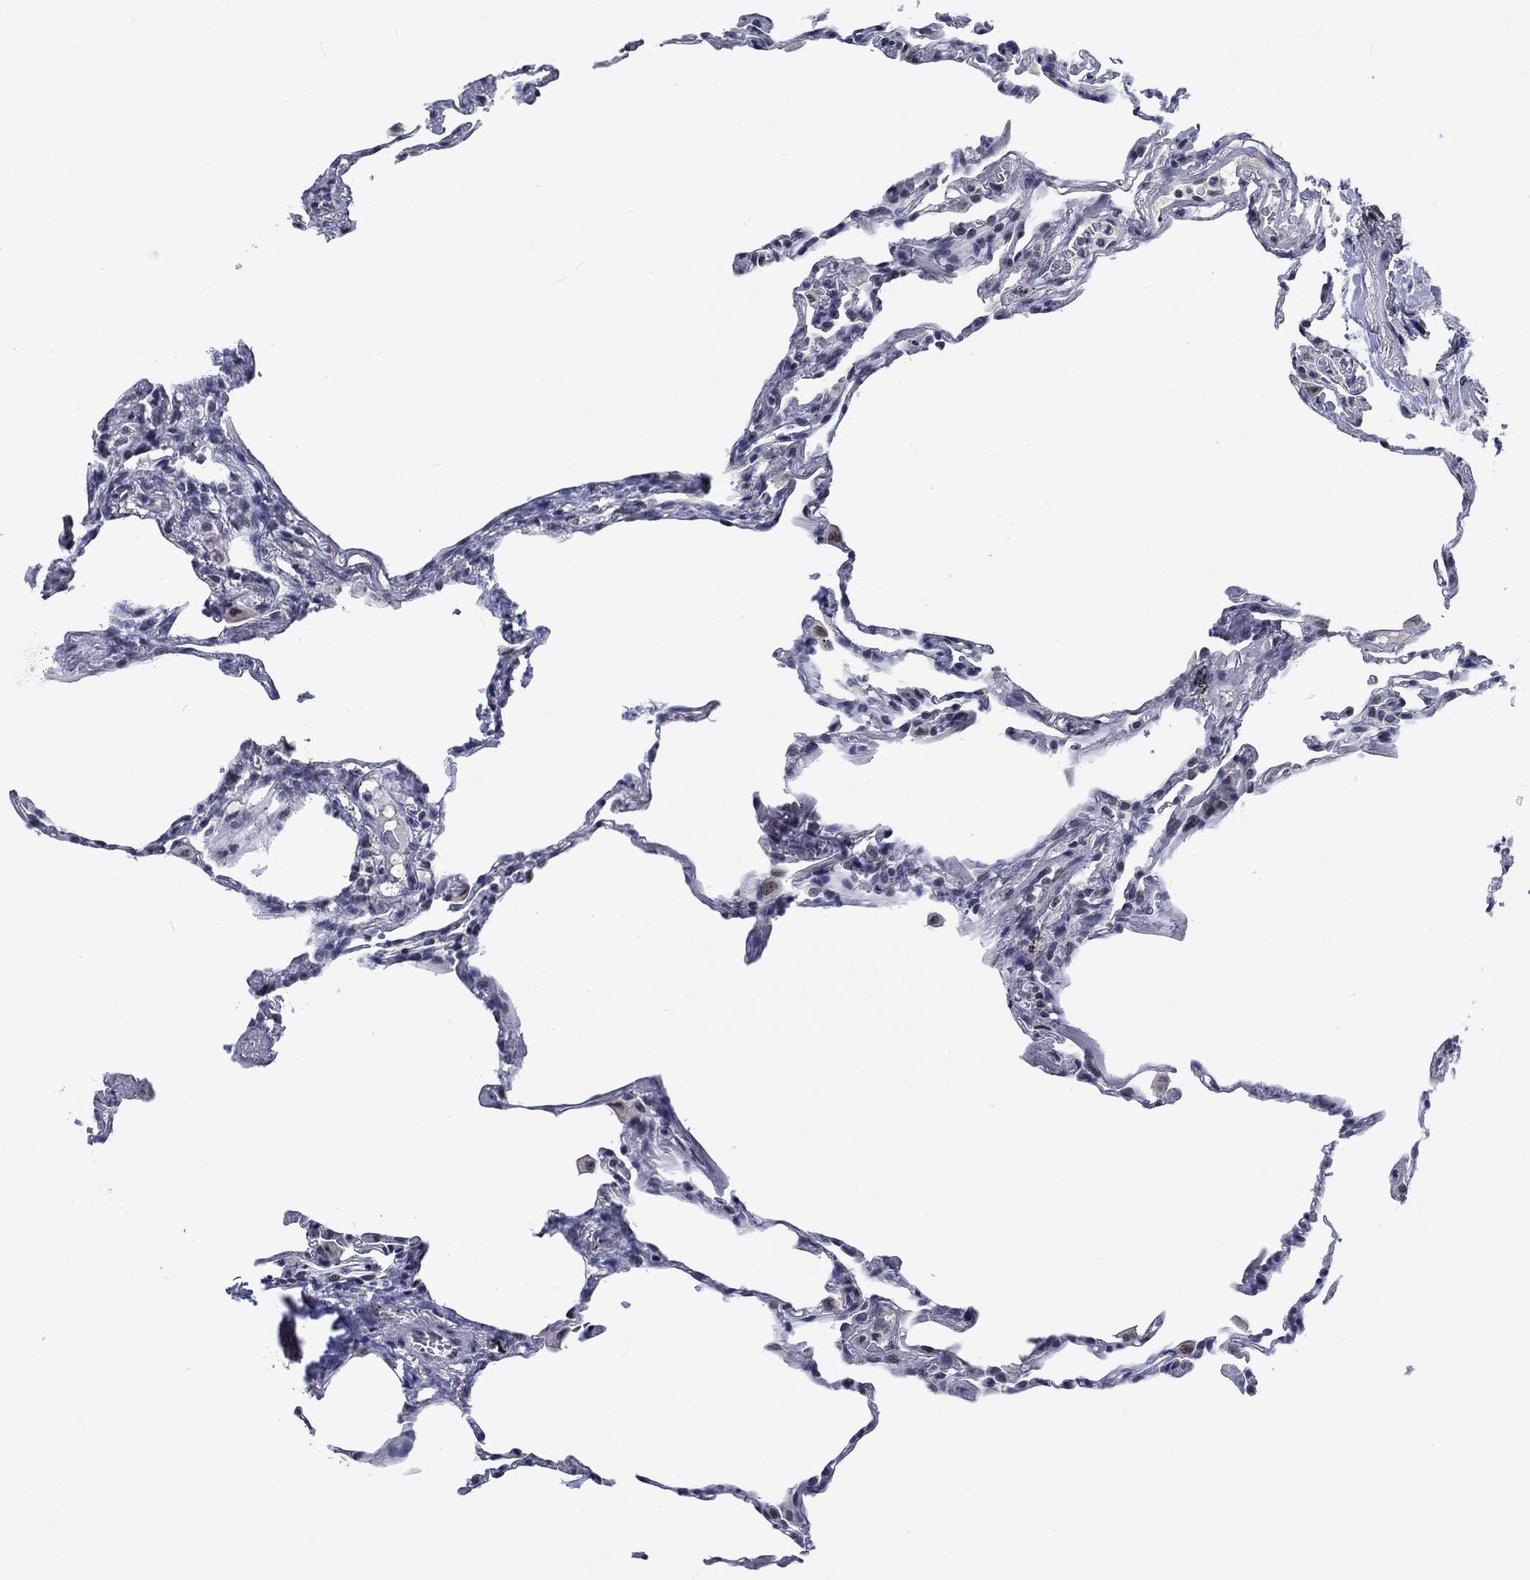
{"staining": {"intensity": "negative", "quantity": "none", "location": "none"}, "tissue": "lung", "cell_type": "Alveolar cells", "image_type": "normal", "snomed": [{"axis": "morphology", "description": "Normal tissue, NOS"}, {"axis": "topography", "description": "Lung"}], "caption": "Immunohistochemical staining of unremarkable lung demonstrates no significant staining in alveolar cells. (DAB immunohistochemistry (IHC), high magnification).", "gene": "HTN1", "patient": {"sex": "female", "age": 57}}